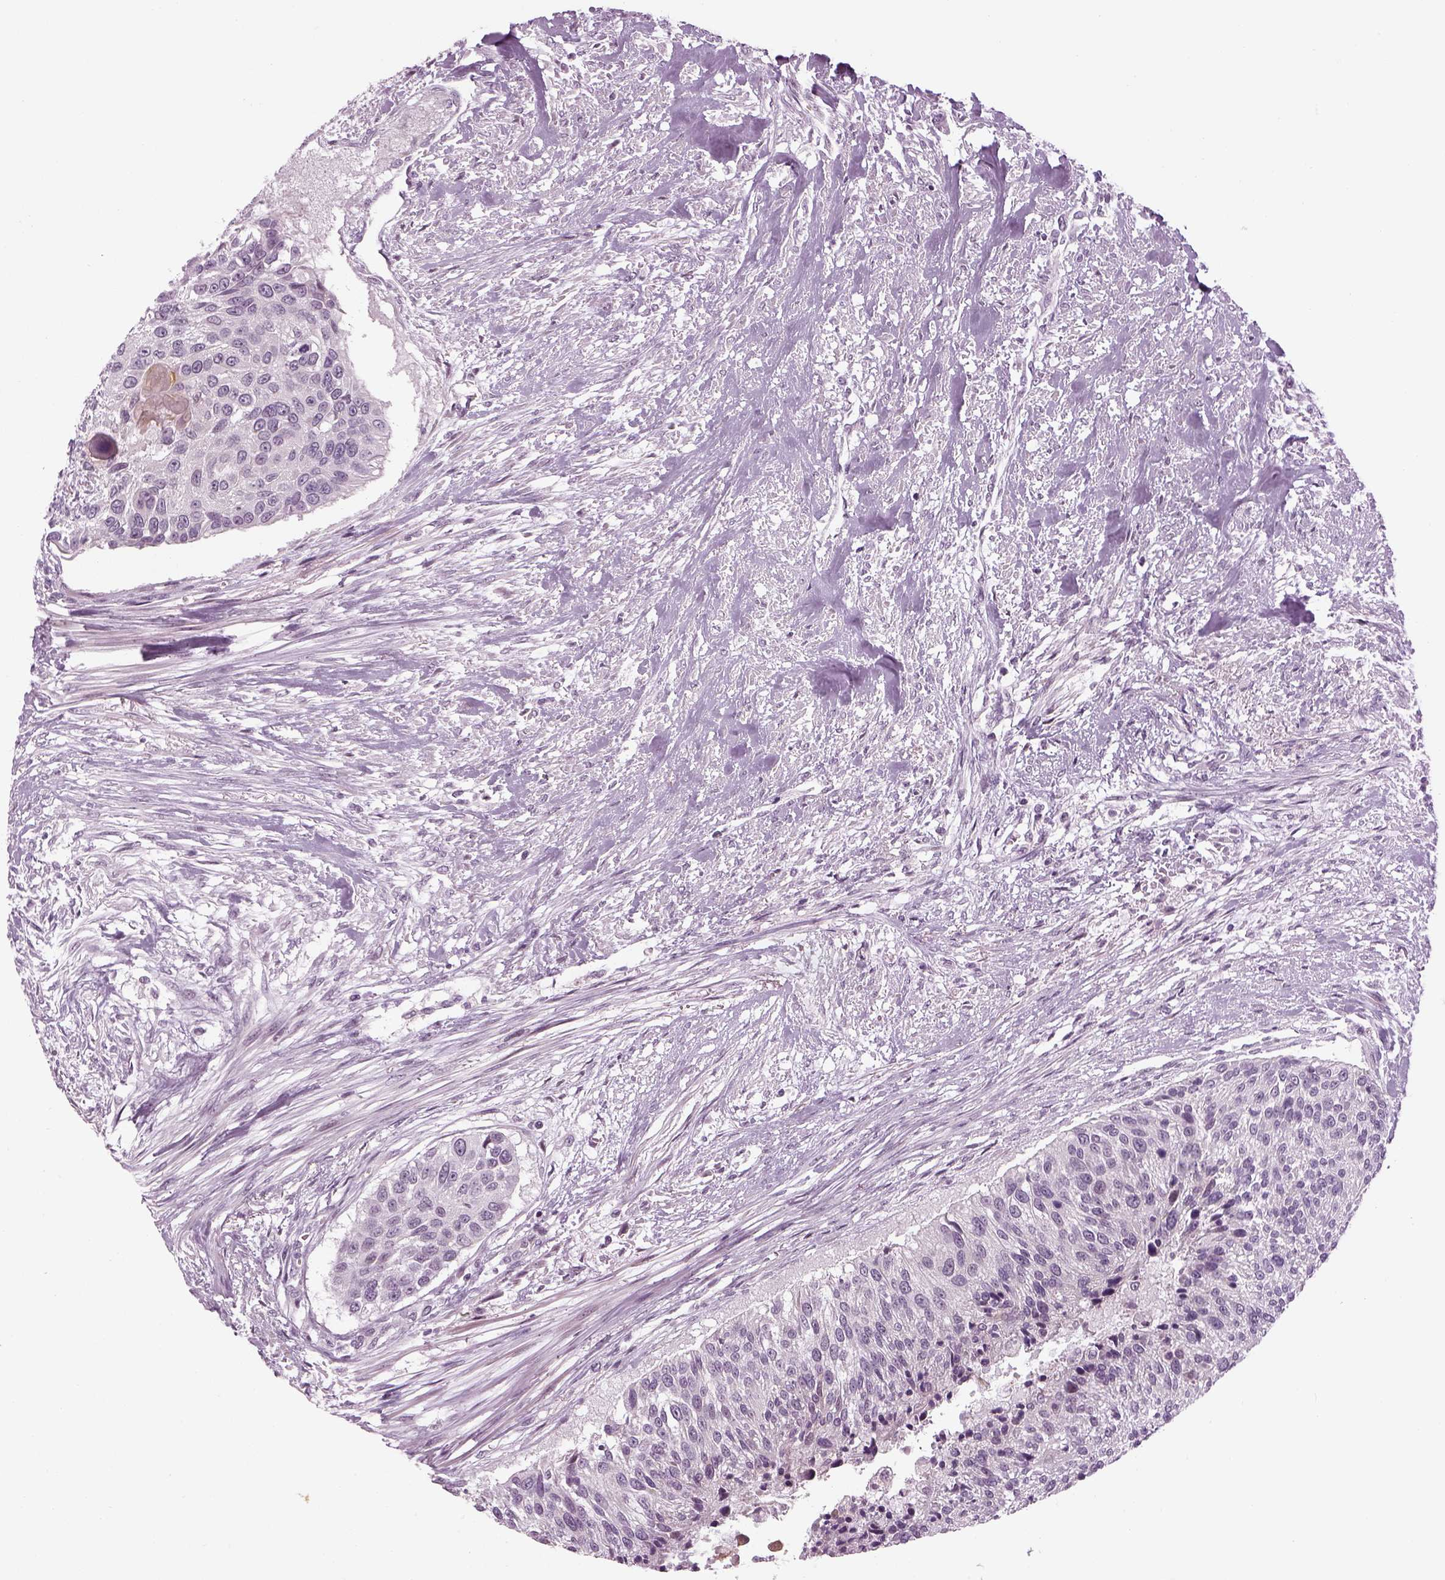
{"staining": {"intensity": "negative", "quantity": "none", "location": "none"}, "tissue": "urothelial cancer", "cell_type": "Tumor cells", "image_type": "cancer", "snomed": [{"axis": "morphology", "description": "Urothelial carcinoma, NOS"}, {"axis": "topography", "description": "Urinary bladder"}], "caption": "Immunohistochemical staining of human transitional cell carcinoma displays no significant positivity in tumor cells.", "gene": "LRRIQ3", "patient": {"sex": "male", "age": 55}}